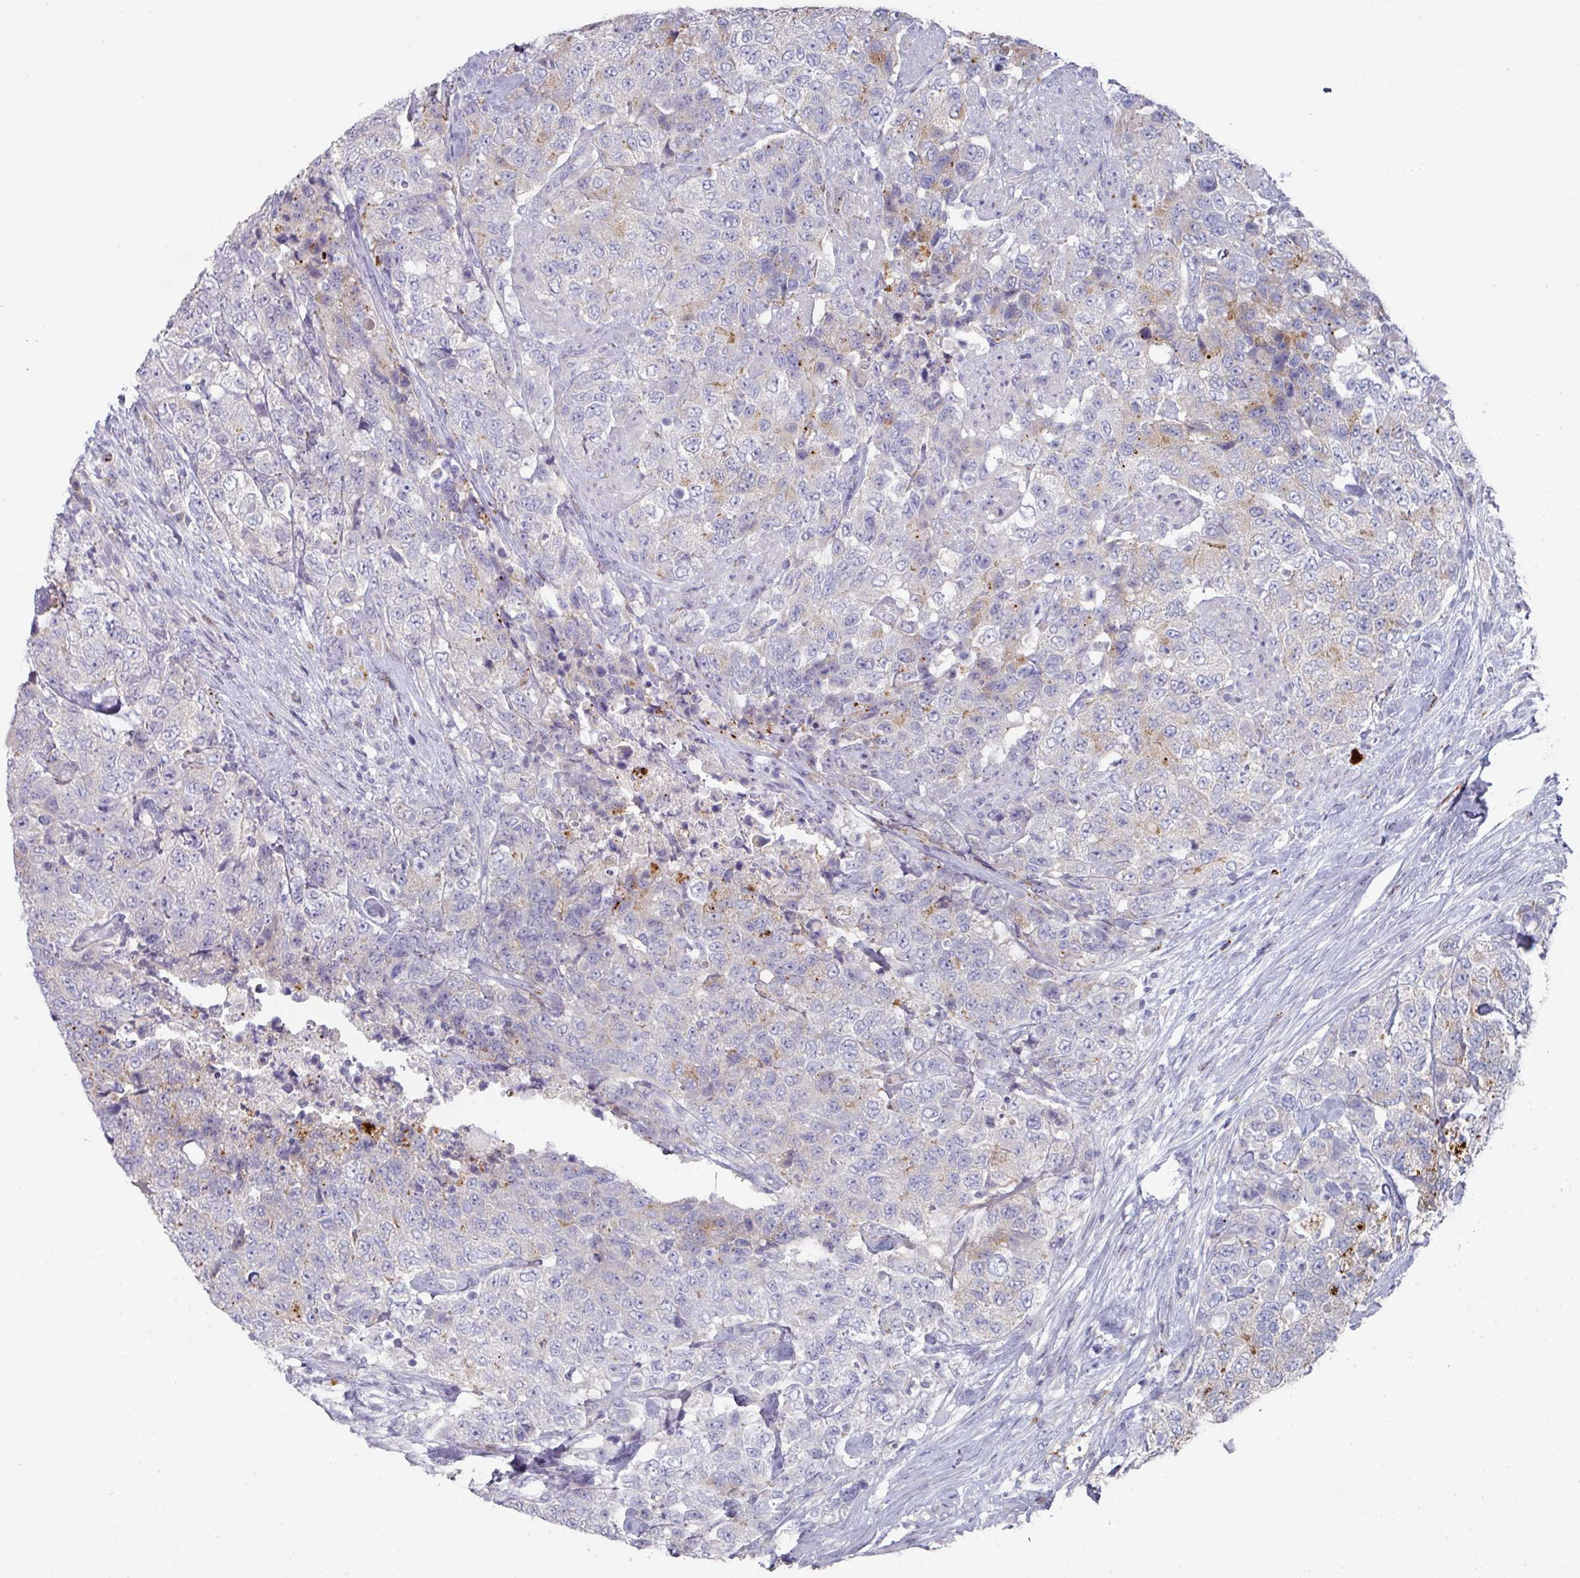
{"staining": {"intensity": "weak", "quantity": "<25%", "location": "cytoplasmic/membranous"}, "tissue": "urothelial cancer", "cell_type": "Tumor cells", "image_type": "cancer", "snomed": [{"axis": "morphology", "description": "Urothelial carcinoma, High grade"}, {"axis": "topography", "description": "Urinary bladder"}], "caption": "High magnification brightfield microscopy of urothelial cancer stained with DAB (3,3'-diaminobenzidine) (brown) and counterstained with hematoxylin (blue): tumor cells show no significant staining. The staining was performed using DAB to visualize the protein expression in brown, while the nuclei were stained in blue with hematoxylin (Magnification: 20x).", "gene": "NT5C1A", "patient": {"sex": "female", "age": 78}}